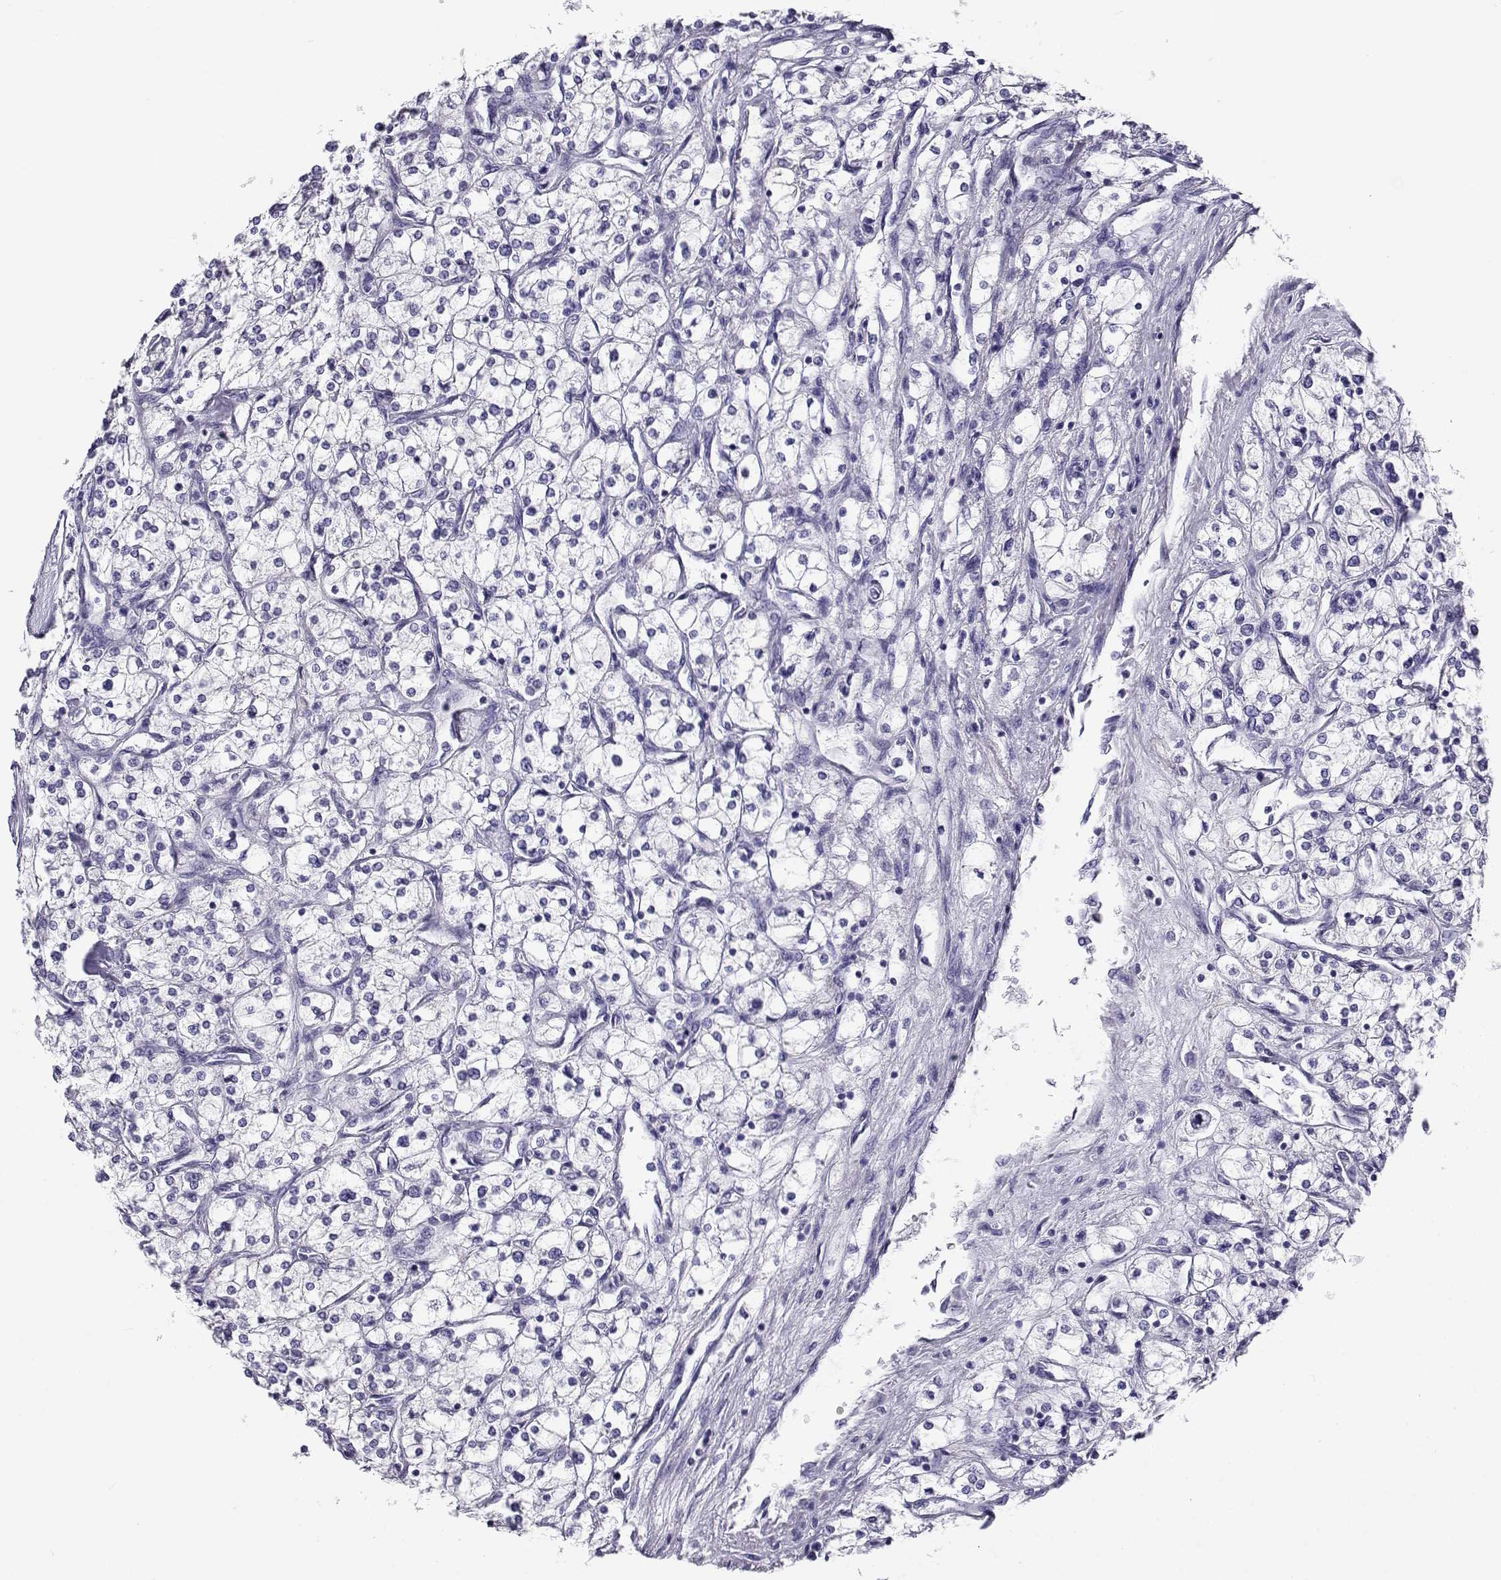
{"staining": {"intensity": "negative", "quantity": "none", "location": "none"}, "tissue": "renal cancer", "cell_type": "Tumor cells", "image_type": "cancer", "snomed": [{"axis": "morphology", "description": "Adenocarcinoma, NOS"}, {"axis": "topography", "description": "Kidney"}], "caption": "The micrograph reveals no significant staining in tumor cells of renal cancer. (DAB (3,3'-diaminobenzidine) immunohistochemistry (IHC) visualized using brightfield microscopy, high magnification).", "gene": "RHOXF2", "patient": {"sex": "male", "age": 80}}